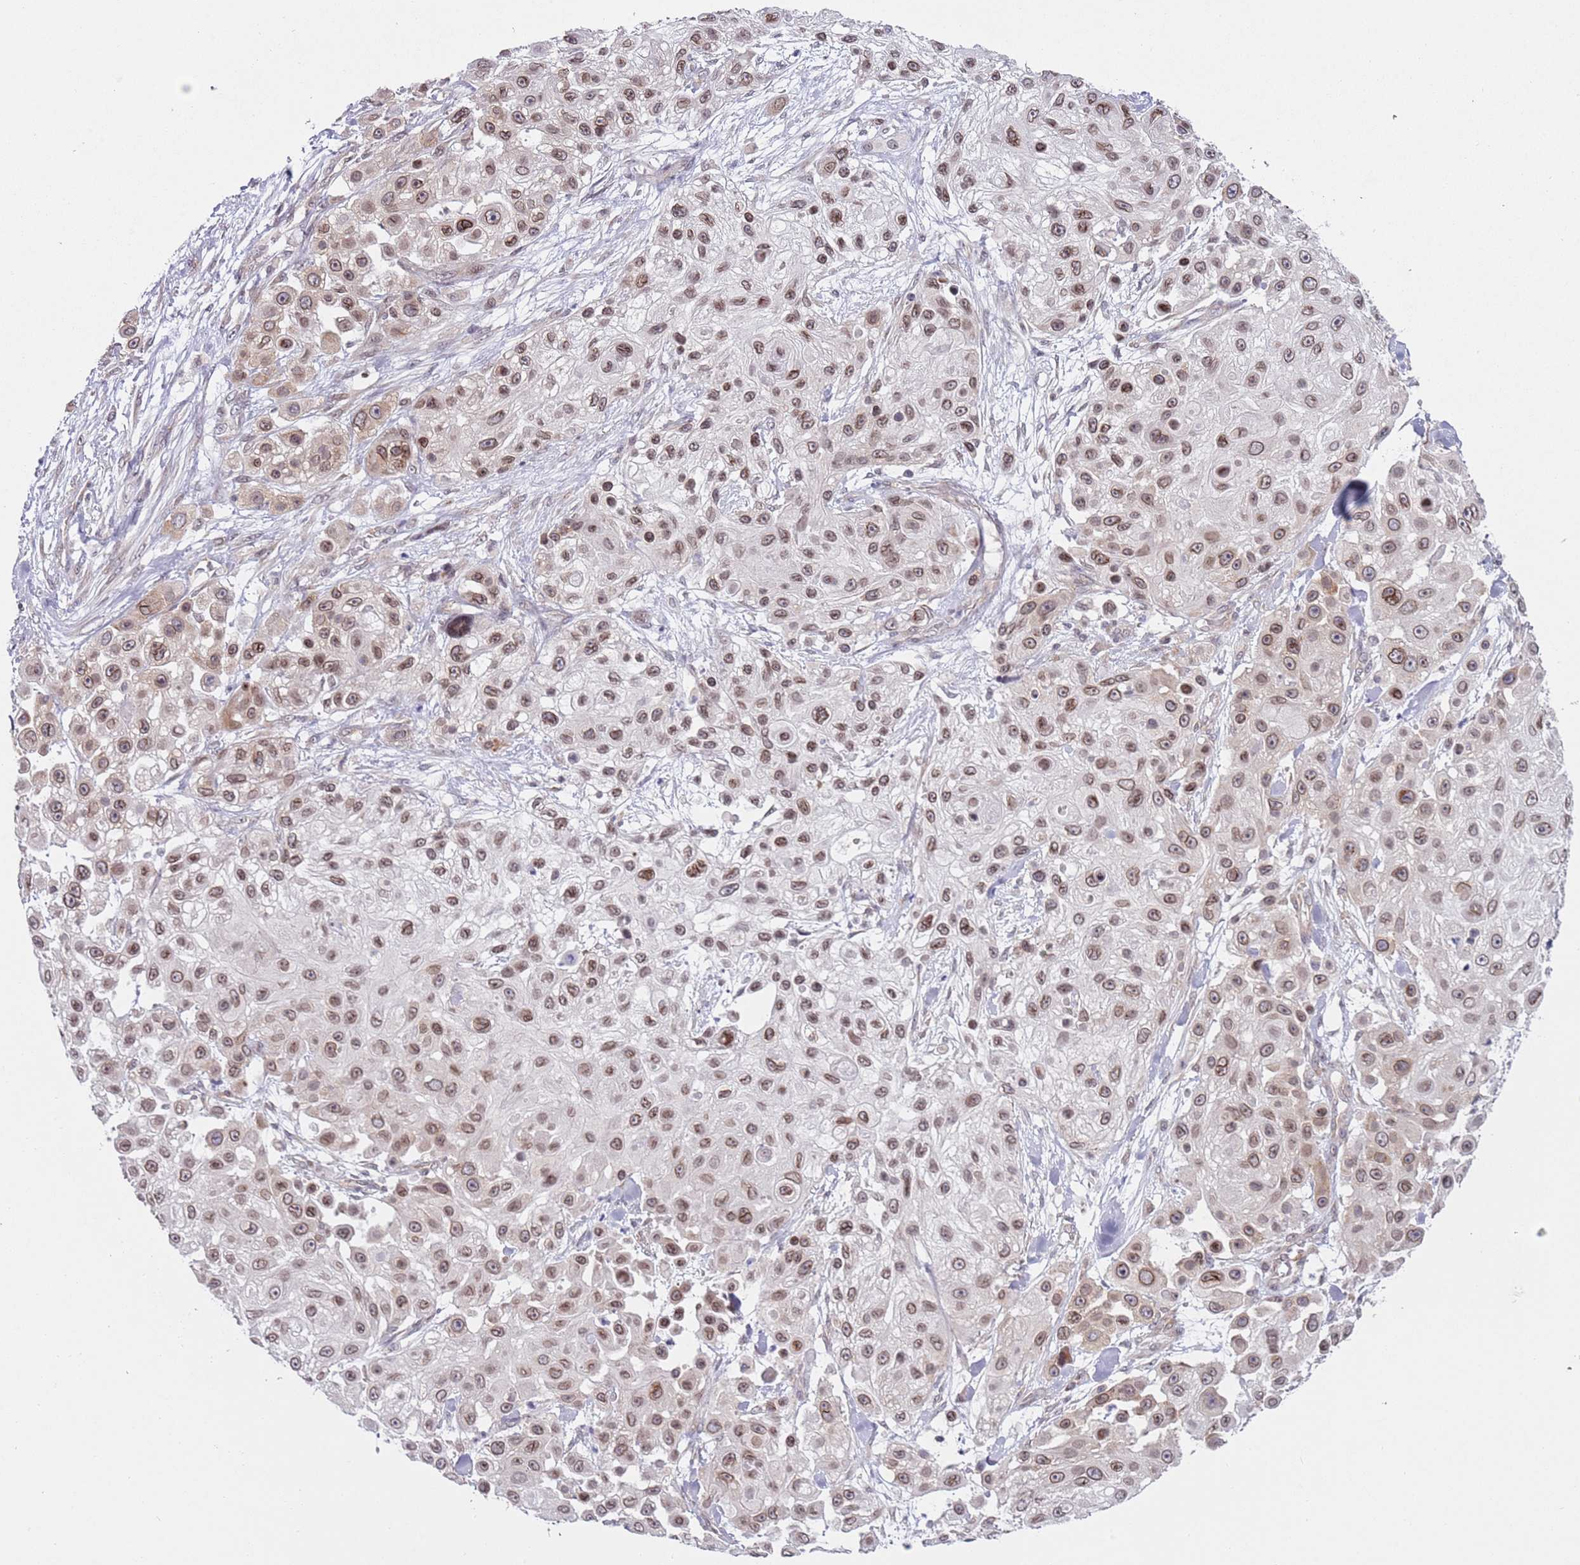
{"staining": {"intensity": "moderate", "quantity": ">75%", "location": "cytoplasmic/membranous,nuclear"}, "tissue": "skin cancer", "cell_type": "Tumor cells", "image_type": "cancer", "snomed": [{"axis": "morphology", "description": "Squamous cell carcinoma, NOS"}, {"axis": "topography", "description": "Skin"}], "caption": "Protein expression analysis of squamous cell carcinoma (skin) reveals moderate cytoplasmic/membranous and nuclear expression in about >75% of tumor cells. Immunohistochemistry (ihc) stains the protein in brown and the nuclei are stained blue.", "gene": "SLC25A32", "patient": {"sex": "male", "age": 67}}